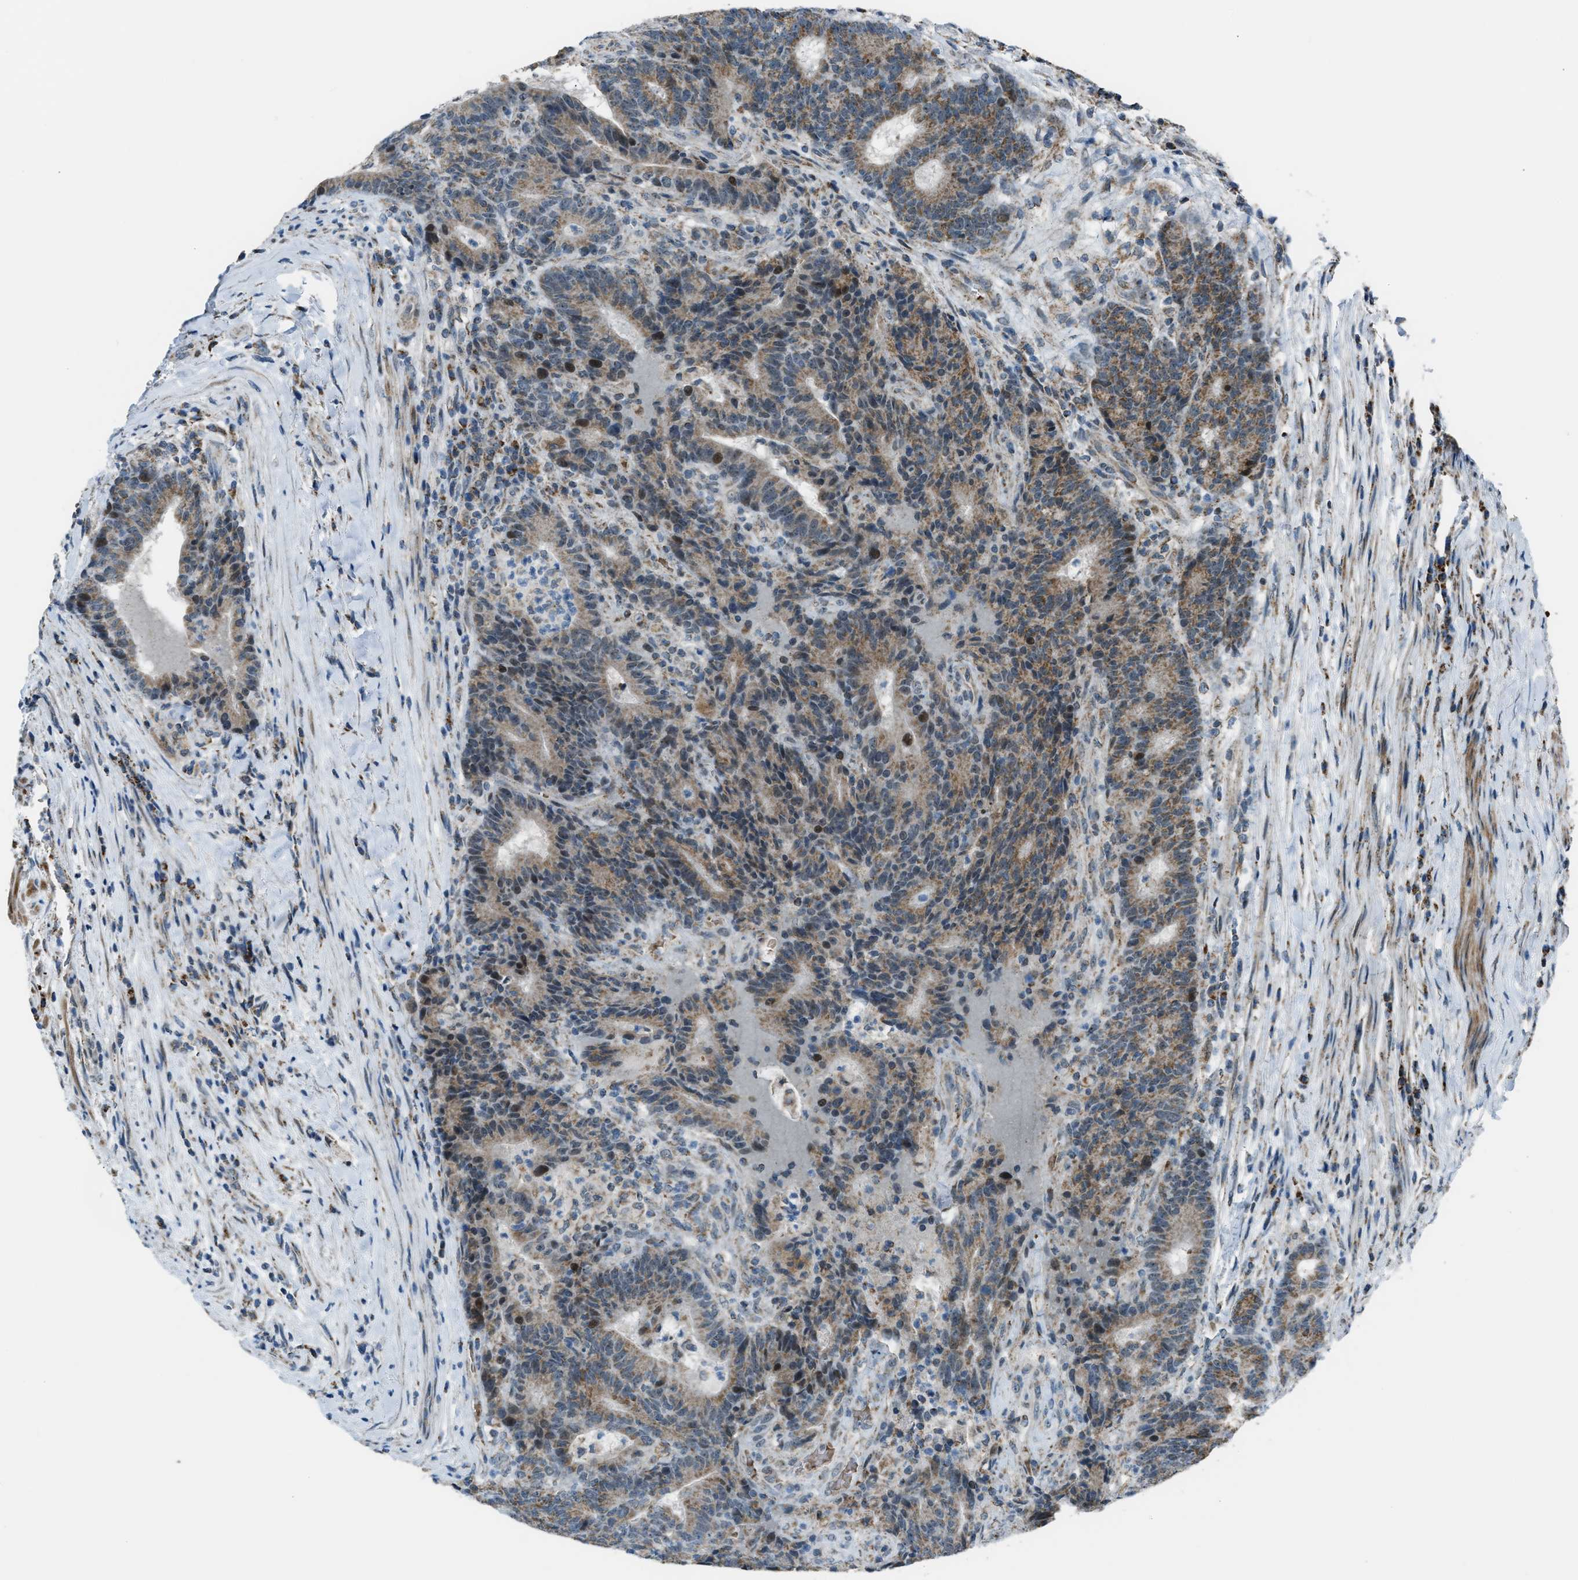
{"staining": {"intensity": "moderate", "quantity": ">75%", "location": "cytoplasmic/membranous"}, "tissue": "colorectal cancer", "cell_type": "Tumor cells", "image_type": "cancer", "snomed": [{"axis": "morphology", "description": "Normal tissue, NOS"}, {"axis": "morphology", "description": "Adenocarcinoma, NOS"}, {"axis": "topography", "description": "Colon"}], "caption": "Immunohistochemical staining of human colorectal cancer (adenocarcinoma) shows medium levels of moderate cytoplasmic/membranous staining in approximately >75% of tumor cells.", "gene": "CHN2", "patient": {"sex": "female", "age": 75}}